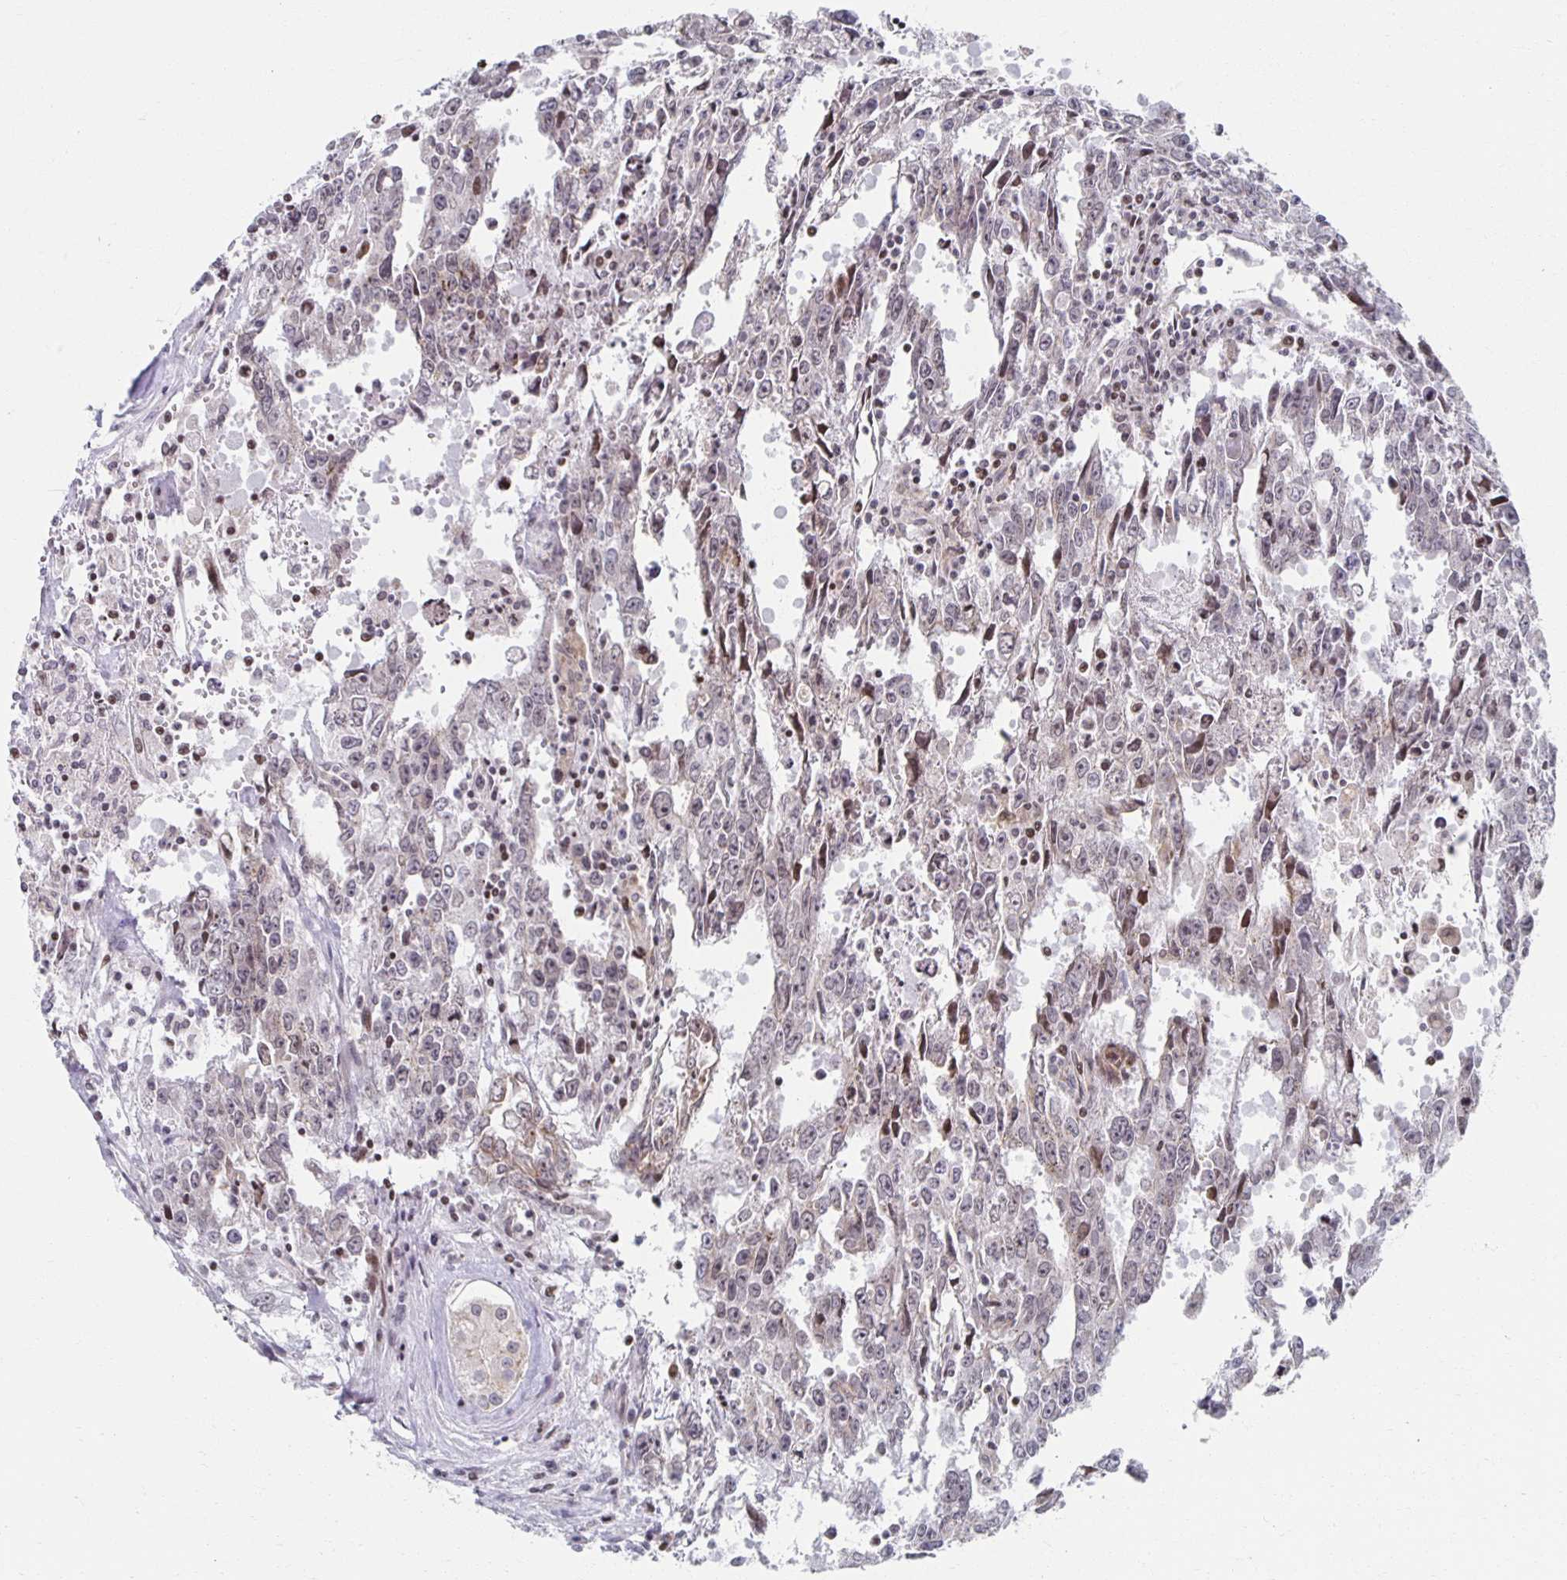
{"staining": {"intensity": "moderate", "quantity": "<25%", "location": "nuclear"}, "tissue": "testis cancer", "cell_type": "Tumor cells", "image_type": "cancer", "snomed": [{"axis": "morphology", "description": "Carcinoma, Embryonal, NOS"}, {"axis": "topography", "description": "Testis"}], "caption": "Human testis embryonal carcinoma stained with a protein marker displays moderate staining in tumor cells.", "gene": "HCFC1R1", "patient": {"sex": "male", "age": 22}}